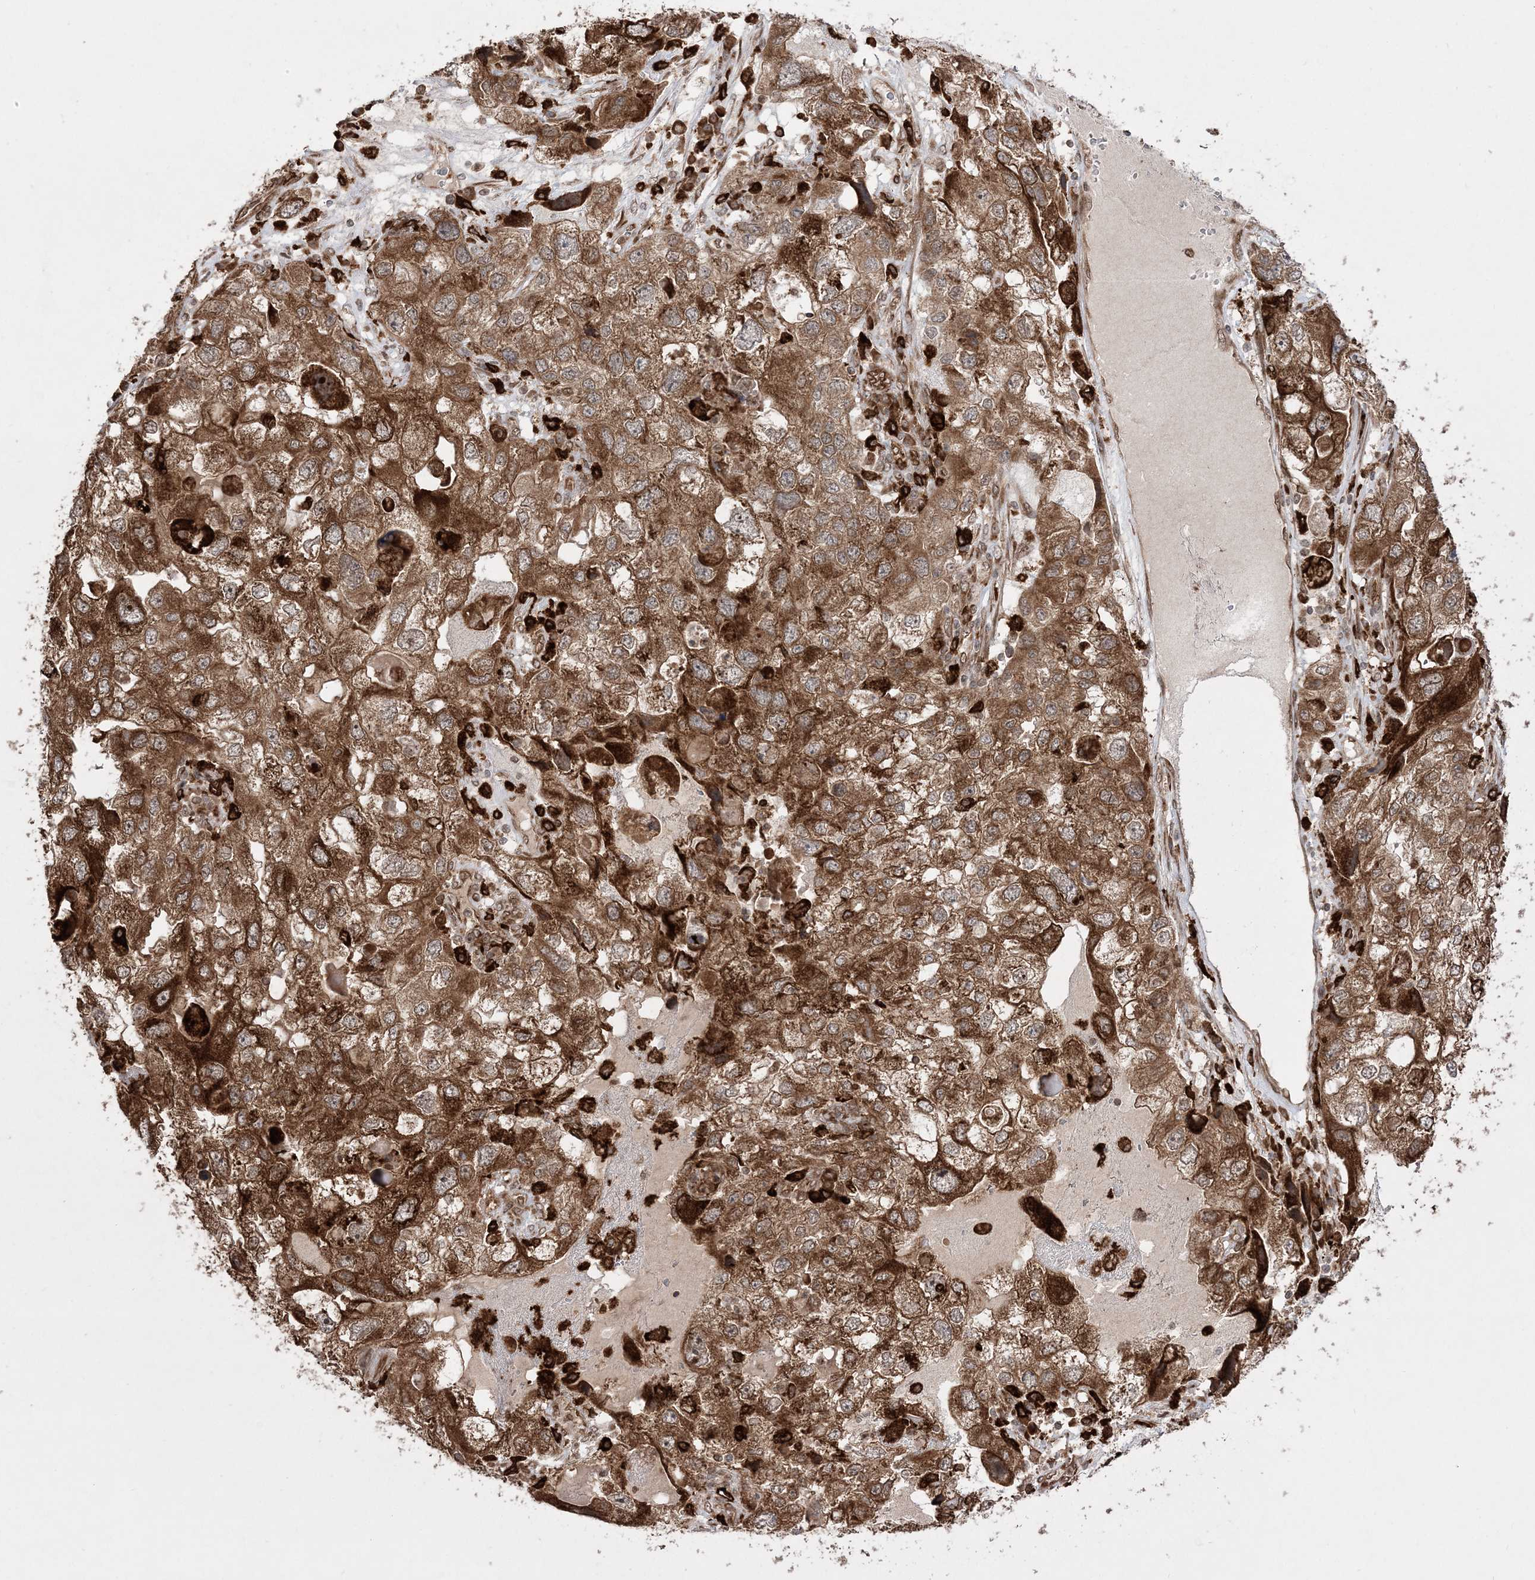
{"staining": {"intensity": "strong", "quantity": ">75%", "location": "cytoplasmic/membranous"}, "tissue": "endometrial cancer", "cell_type": "Tumor cells", "image_type": "cancer", "snomed": [{"axis": "morphology", "description": "Adenocarcinoma, NOS"}, {"axis": "topography", "description": "Endometrium"}], "caption": "Brown immunohistochemical staining in human endometrial cancer demonstrates strong cytoplasmic/membranous expression in approximately >75% of tumor cells.", "gene": "EPC2", "patient": {"sex": "female", "age": 49}}